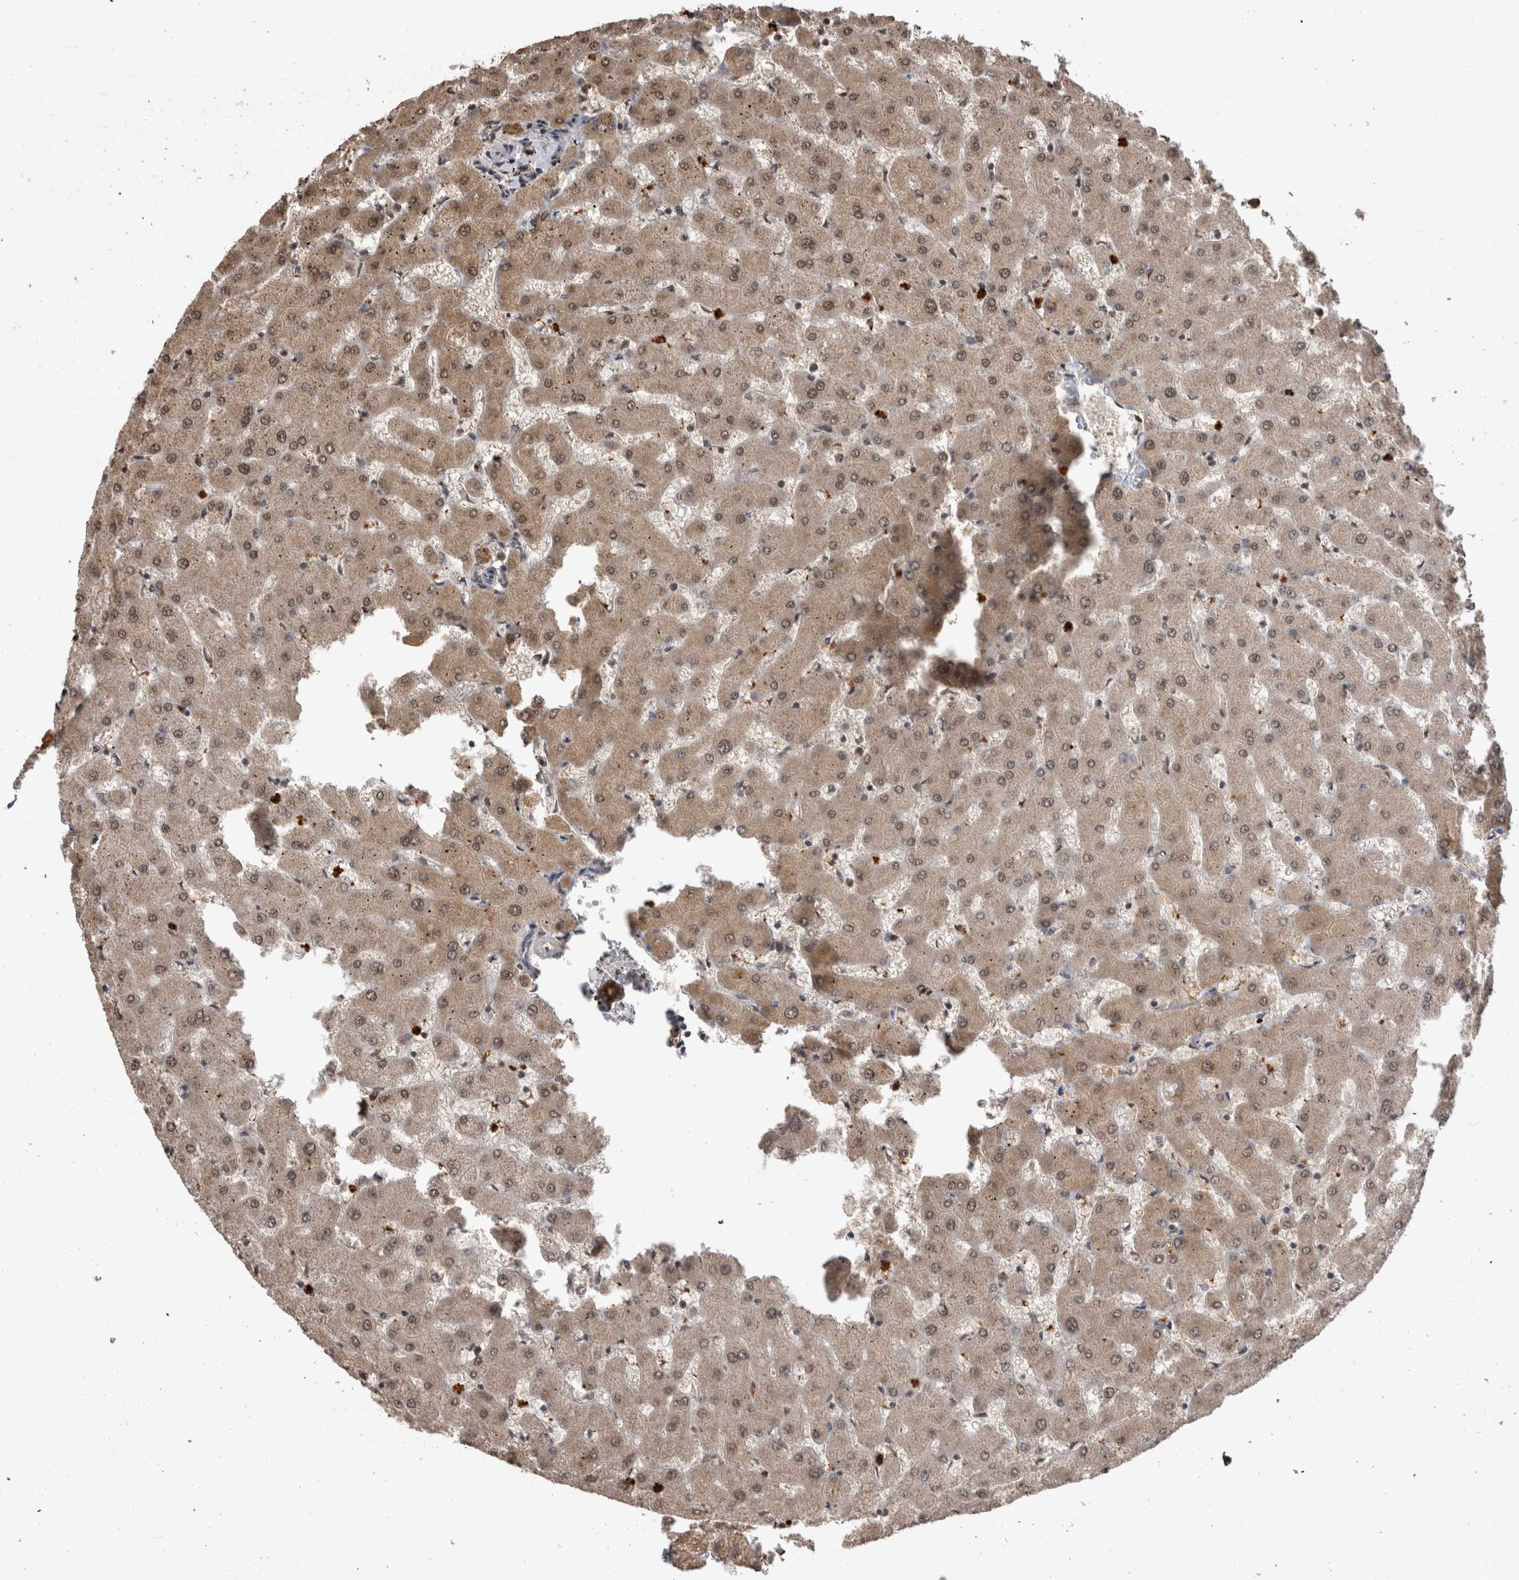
{"staining": {"intensity": "moderate", "quantity": ">75%", "location": "cytoplasmic/membranous,nuclear"}, "tissue": "liver", "cell_type": "Cholangiocytes", "image_type": "normal", "snomed": [{"axis": "morphology", "description": "Normal tissue, NOS"}, {"axis": "topography", "description": "Liver"}], "caption": "DAB (3,3'-diaminobenzidine) immunohistochemical staining of unremarkable liver demonstrates moderate cytoplasmic/membranous,nuclear protein staining in about >75% of cholangiocytes. (DAB IHC with brightfield microscopy, high magnification).", "gene": "PAK4", "patient": {"sex": "female", "age": 63}}